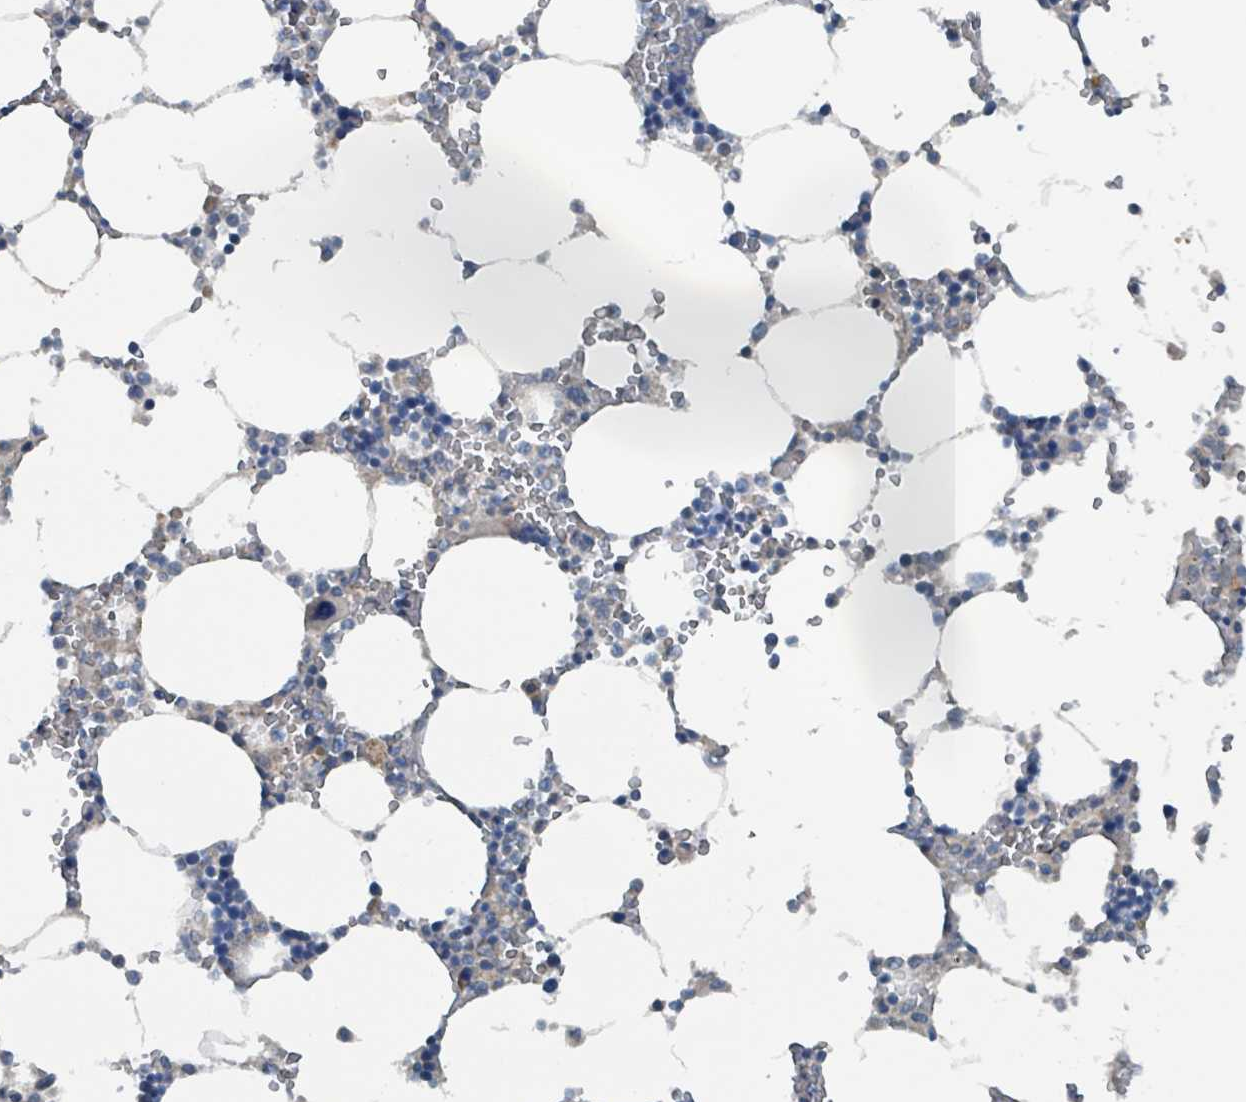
{"staining": {"intensity": "negative", "quantity": "none", "location": "none"}, "tissue": "bone marrow", "cell_type": "Hematopoietic cells", "image_type": "normal", "snomed": [{"axis": "morphology", "description": "Normal tissue, NOS"}, {"axis": "topography", "description": "Bone marrow"}], "caption": "This is an IHC image of unremarkable bone marrow. There is no positivity in hematopoietic cells.", "gene": "ACBD4", "patient": {"sex": "male", "age": 64}}